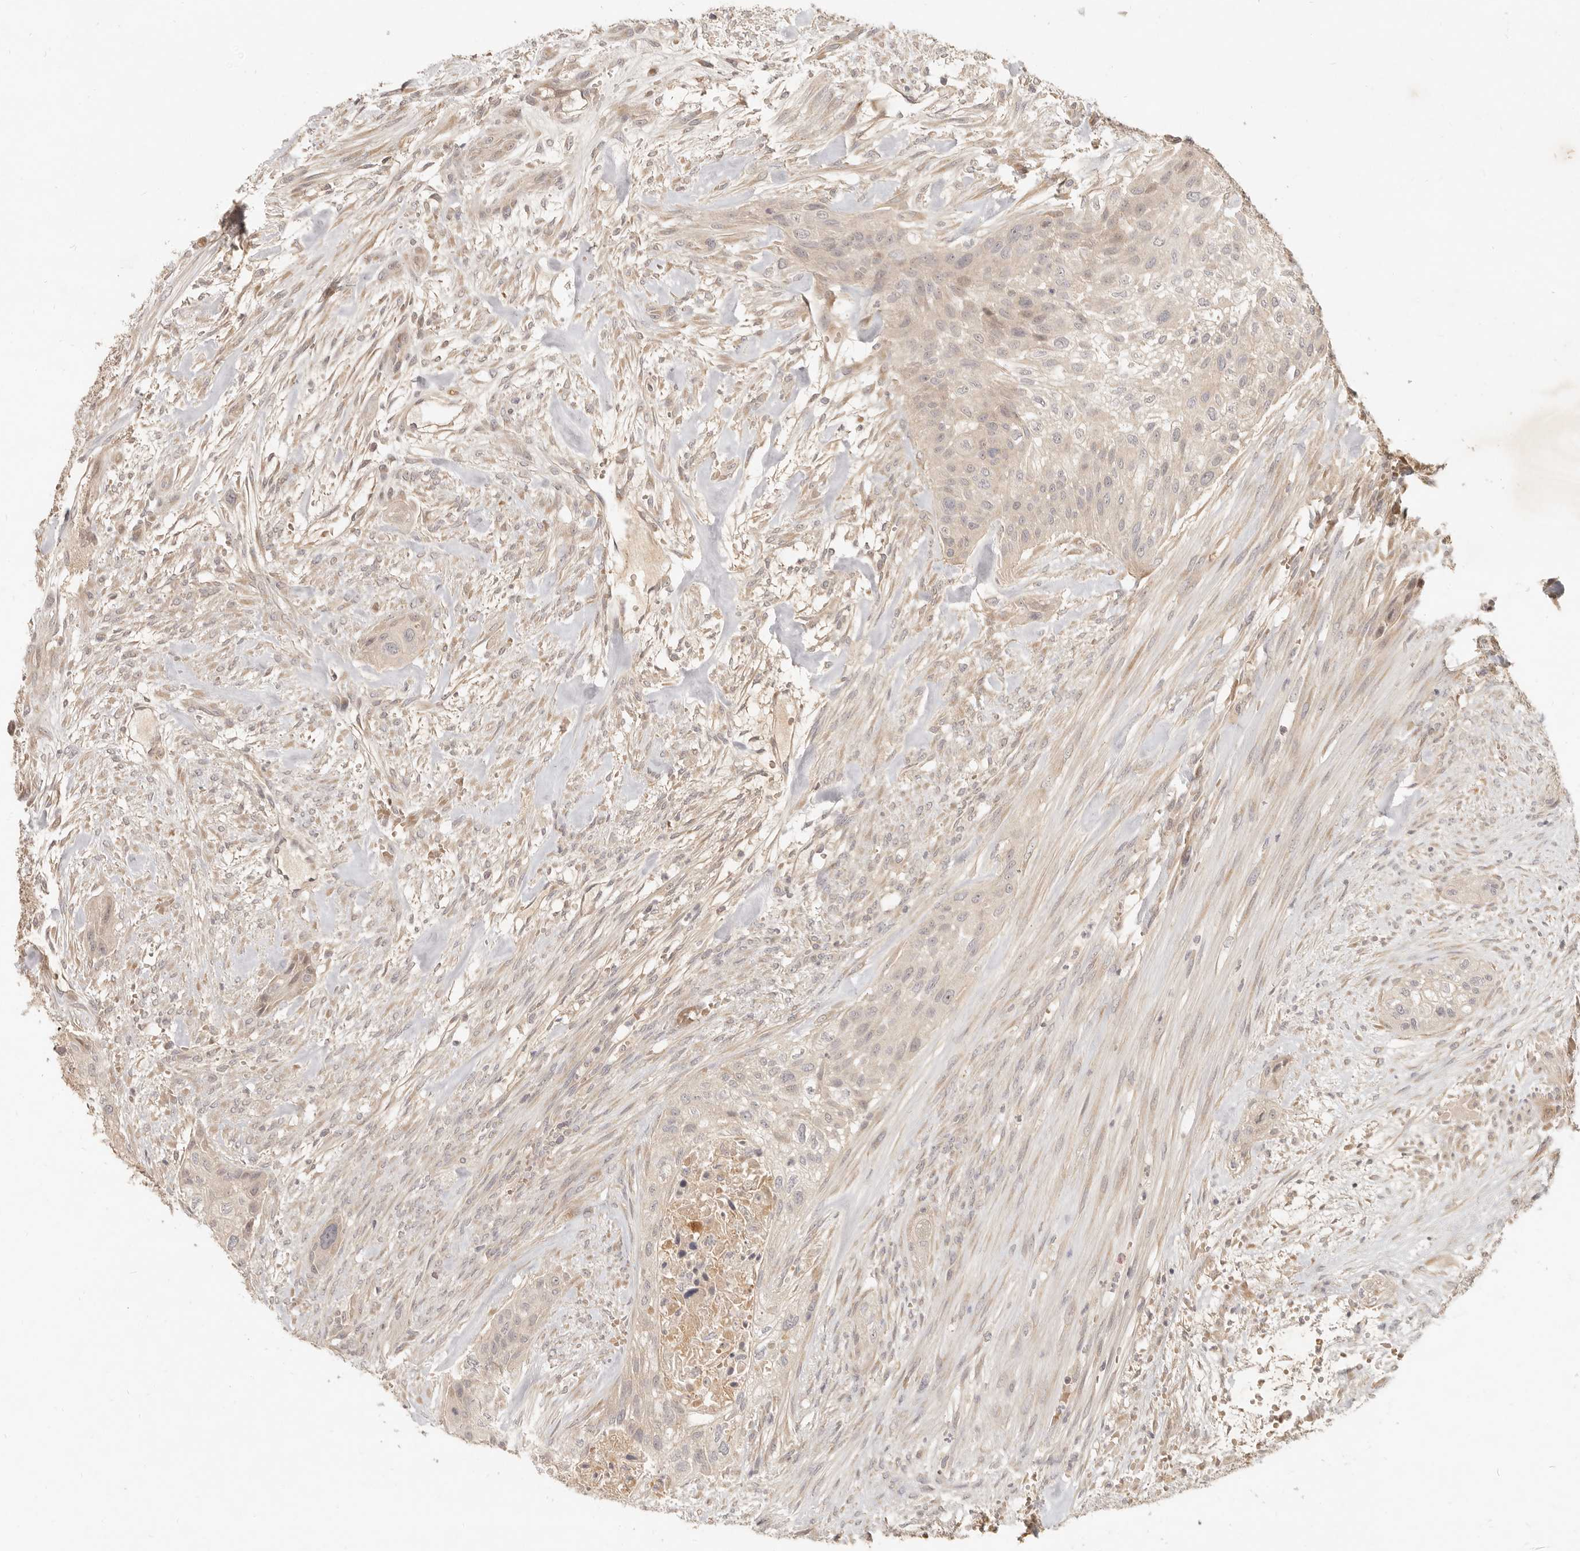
{"staining": {"intensity": "weak", "quantity": "25%-75%", "location": "cytoplasmic/membranous"}, "tissue": "urothelial cancer", "cell_type": "Tumor cells", "image_type": "cancer", "snomed": [{"axis": "morphology", "description": "Urothelial carcinoma, High grade"}, {"axis": "topography", "description": "Urinary bladder"}], "caption": "The immunohistochemical stain shows weak cytoplasmic/membranous staining in tumor cells of urothelial carcinoma (high-grade) tissue.", "gene": "UBXN11", "patient": {"sex": "male", "age": 35}}